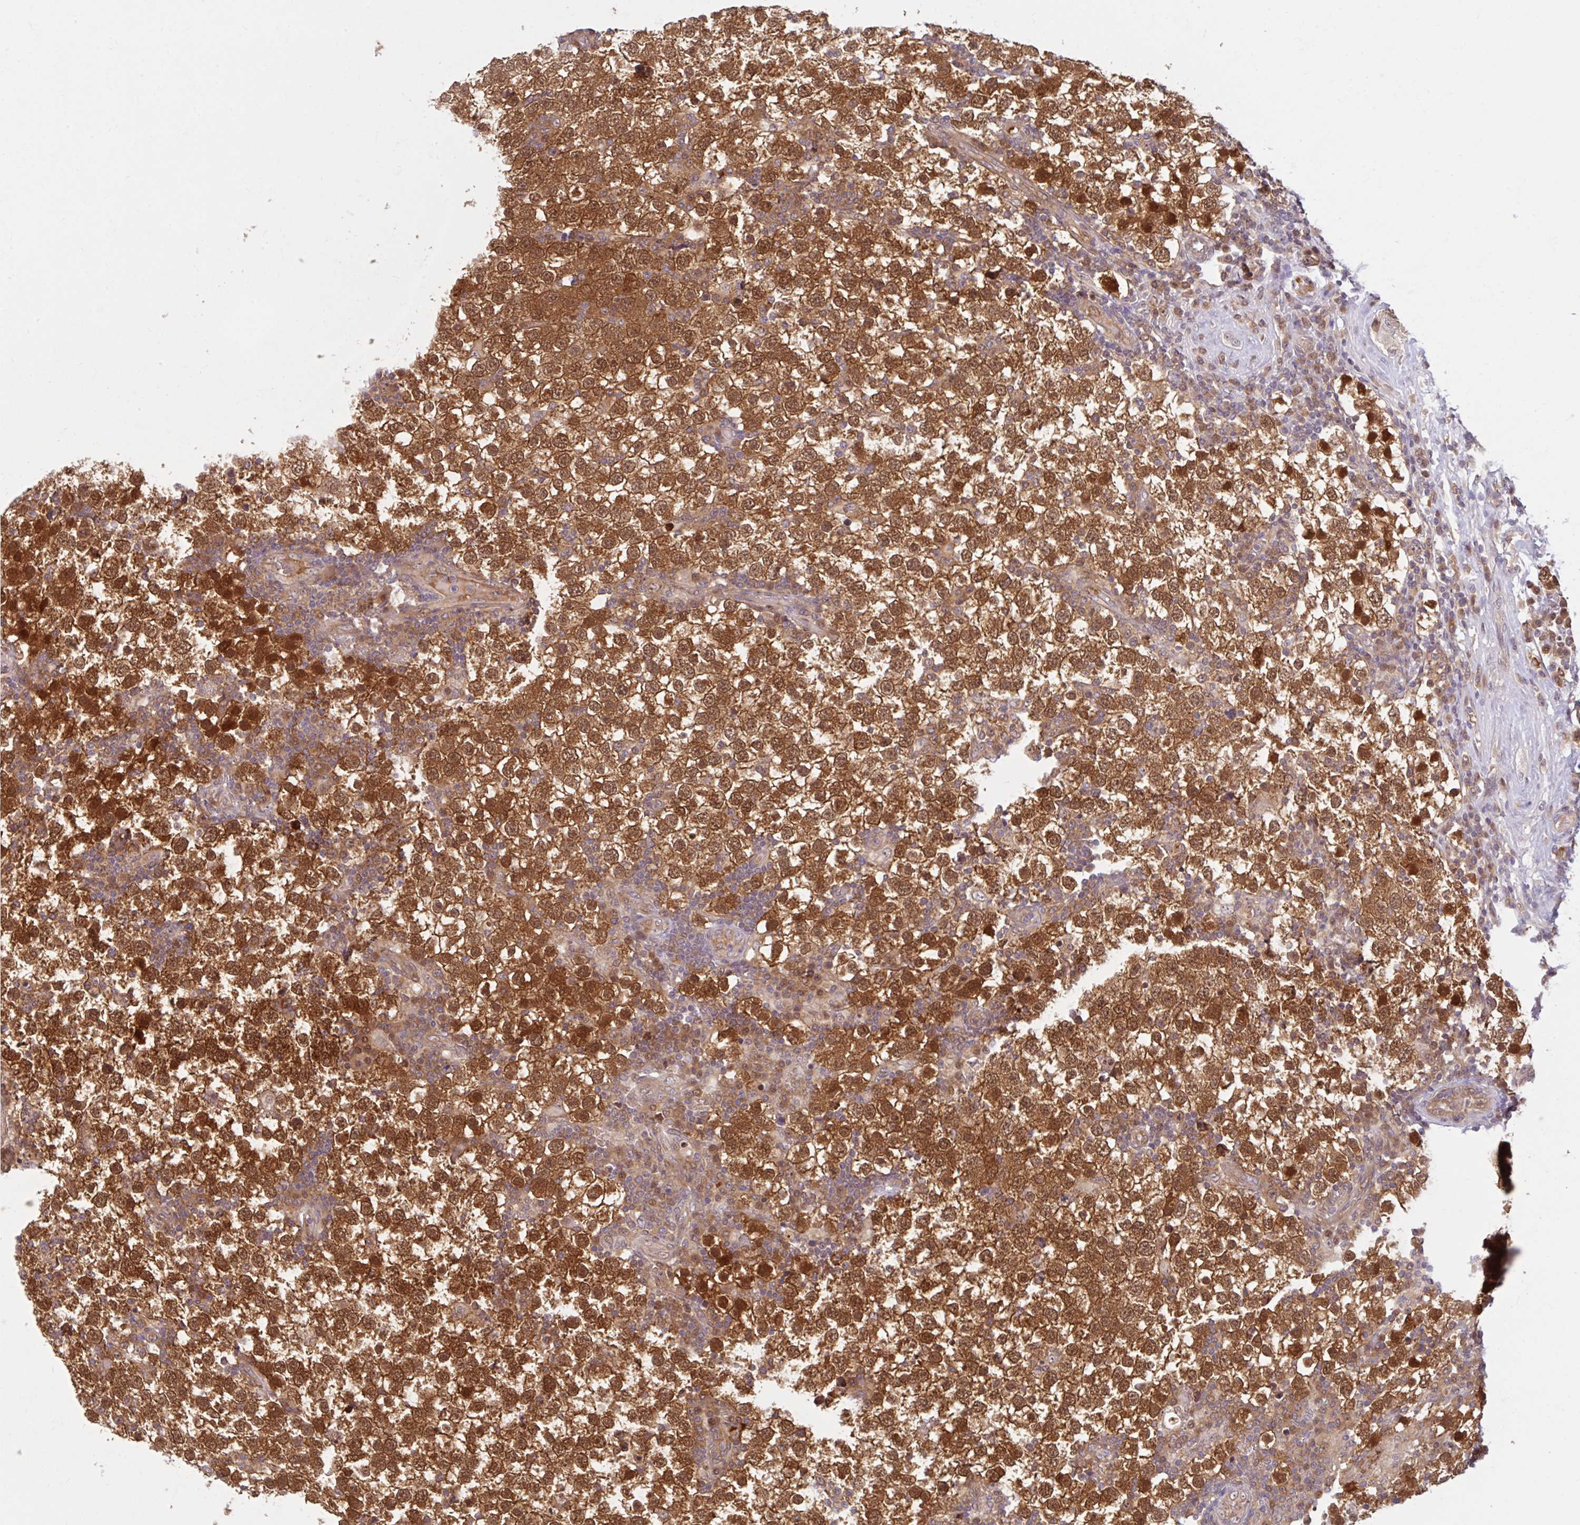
{"staining": {"intensity": "strong", "quantity": ">75%", "location": "cytoplasmic/membranous,nuclear"}, "tissue": "testis cancer", "cell_type": "Tumor cells", "image_type": "cancer", "snomed": [{"axis": "morphology", "description": "Seminoma, NOS"}, {"axis": "topography", "description": "Testis"}], "caption": "Brown immunohistochemical staining in testis seminoma displays strong cytoplasmic/membranous and nuclear positivity in approximately >75% of tumor cells. The protein is shown in brown color, while the nuclei are stained blue.", "gene": "HMBS", "patient": {"sex": "male", "age": 34}}